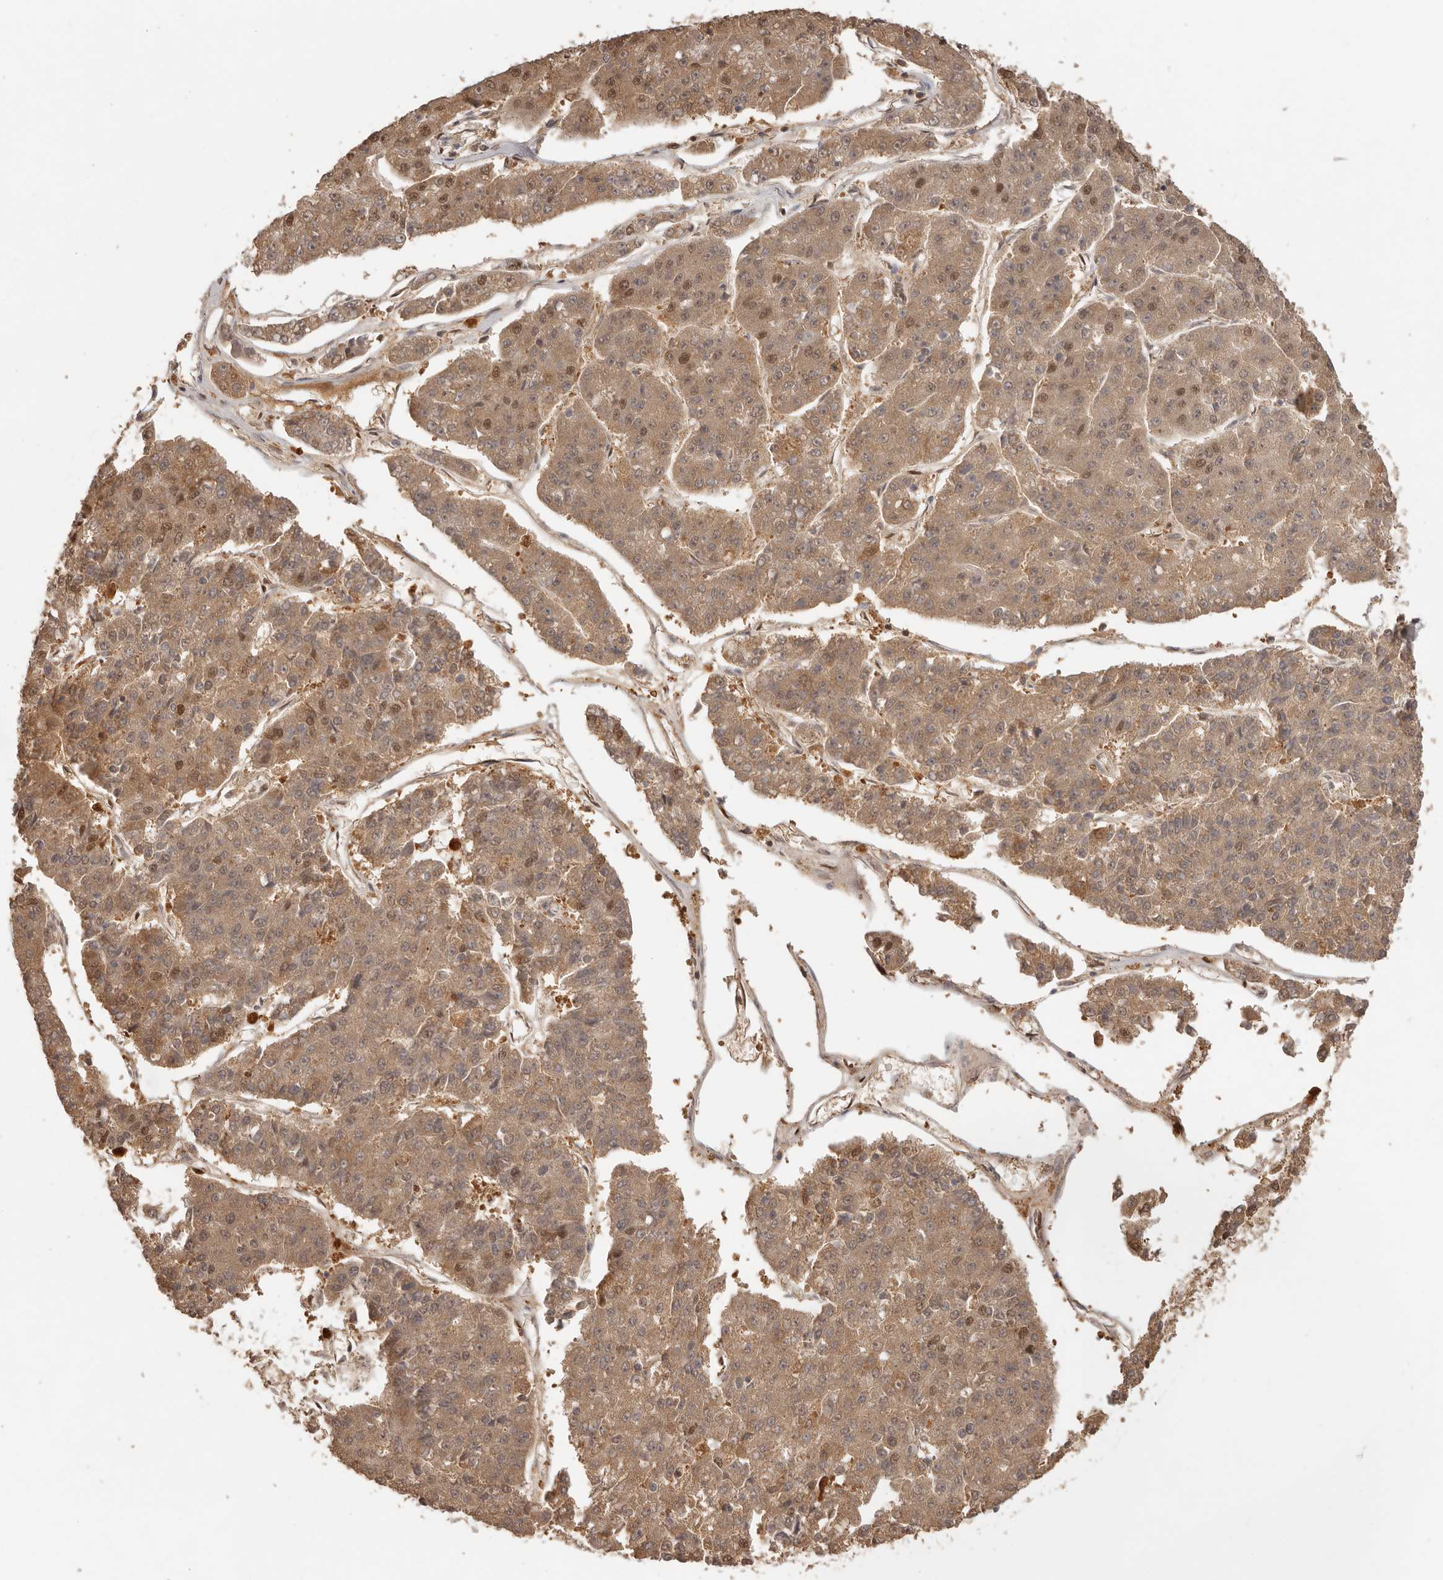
{"staining": {"intensity": "moderate", "quantity": ">75%", "location": "cytoplasmic/membranous,nuclear"}, "tissue": "pancreatic cancer", "cell_type": "Tumor cells", "image_type": "cancer", "snomed": [{"axis": "morphology", "description": "Adenocarcinoma, NOS"}, {"axis": "topography", "description": "Pancreas"}], "caption": "Protein staining of adenocarcinoma (pancreatic) tissue reveals moderate cytoplasmic/membranous and nuclear expression in approximately >75% of tumor cells.", "gene": "PSMA5", "patient": {"sex": "male", "age": 50}}